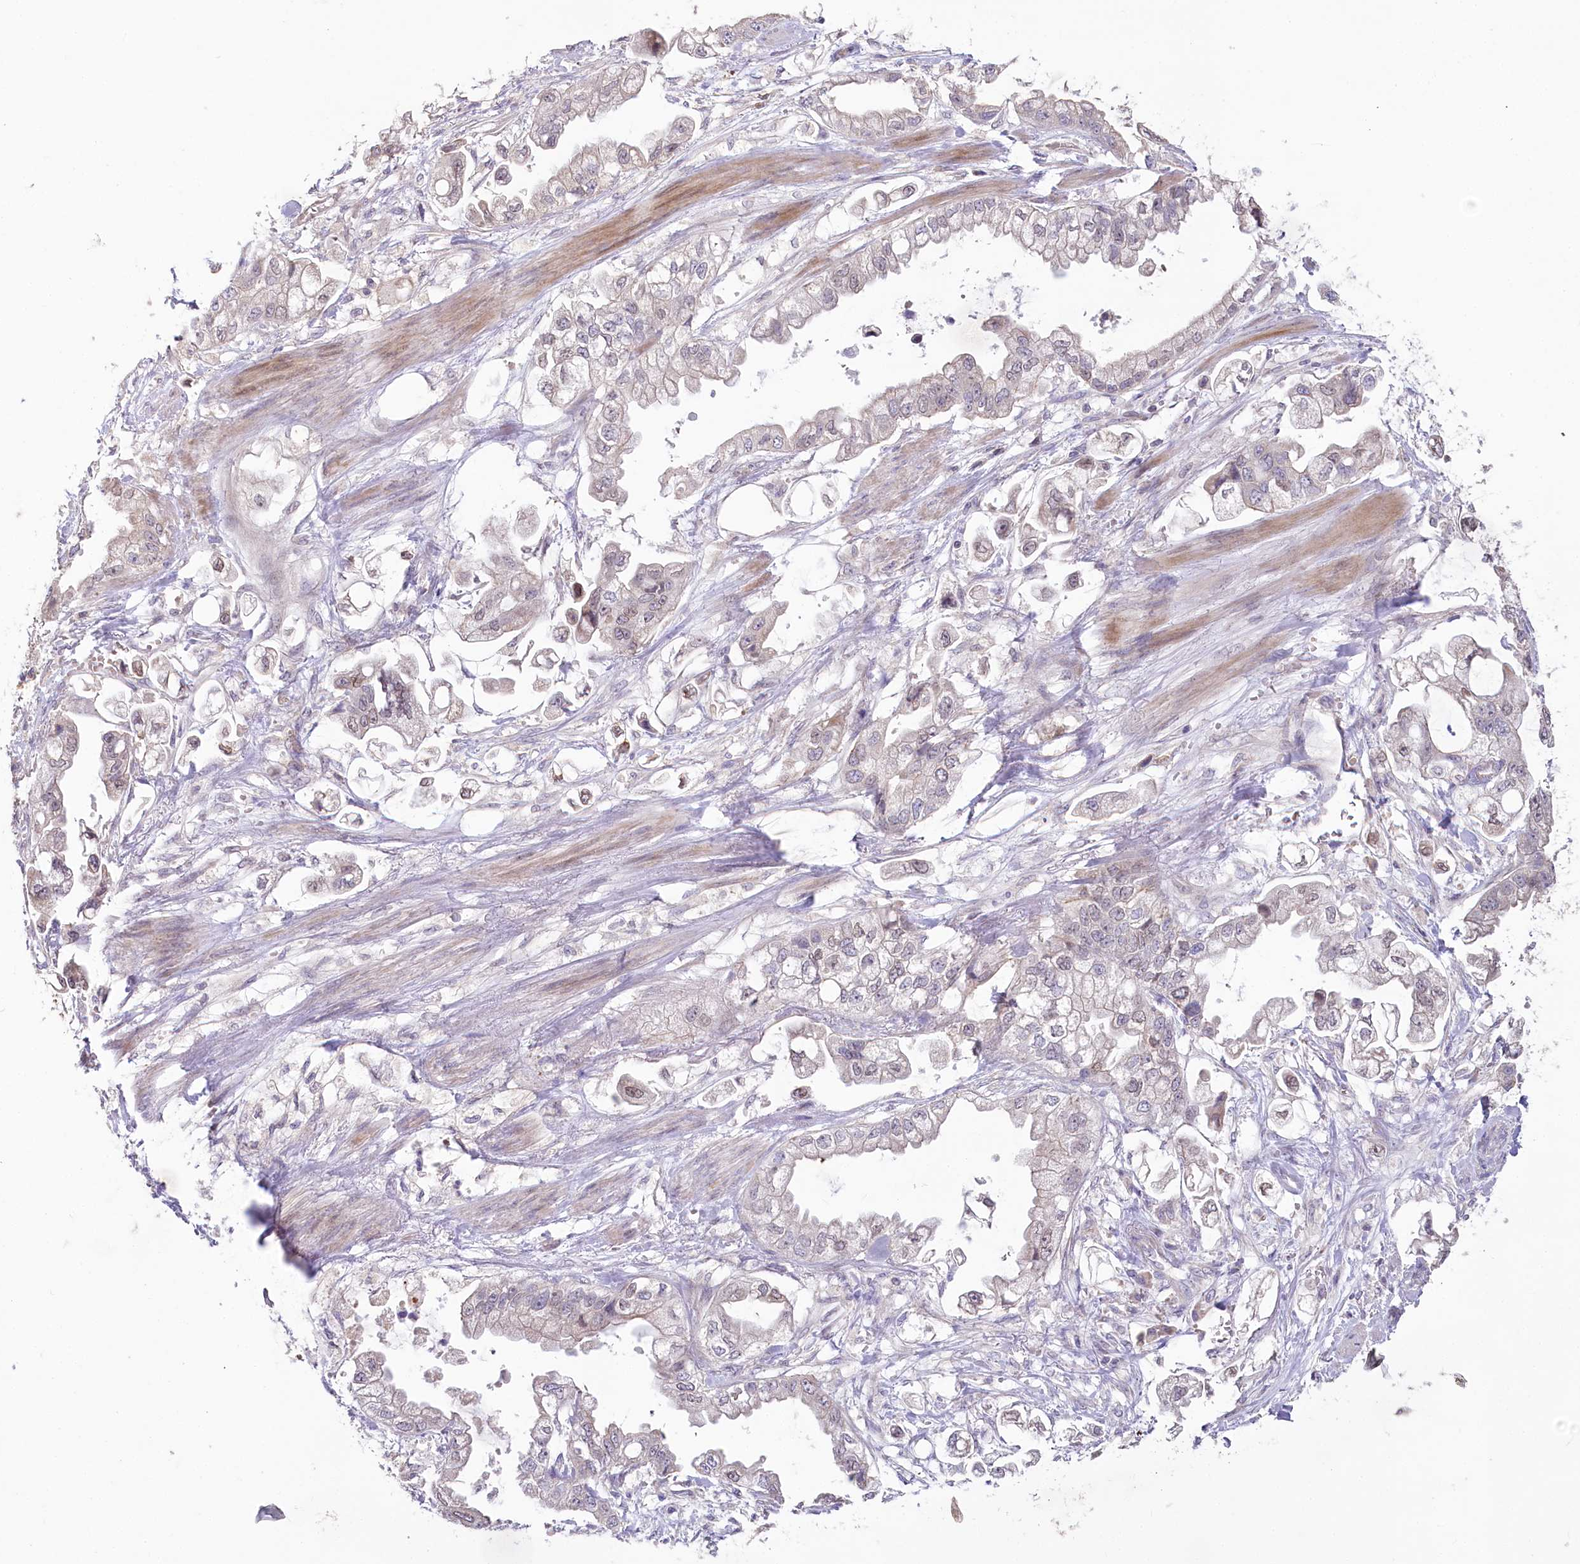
{"staining": {"intensity": "weak", "quantity": "25%-75%", "location": "nuclear"}, "tissue": "stomach cancer", "cell_type": "Tumor cells", "image_type": "cancer", "snomed": [{"axis": "morphology", "description": "Adenocarcinoma, NOS"}, {"axis": "topography", "description": "Stomach"}], "caption": "This image demonstrates immunohistochemistry staining of human stomach cancer (adenocarcinoma), with low weak nuclear expression in about 25%-75% of tumor cells.", "gene": "SLC6A11", "patient": {"sex": "male", "age": 62}}